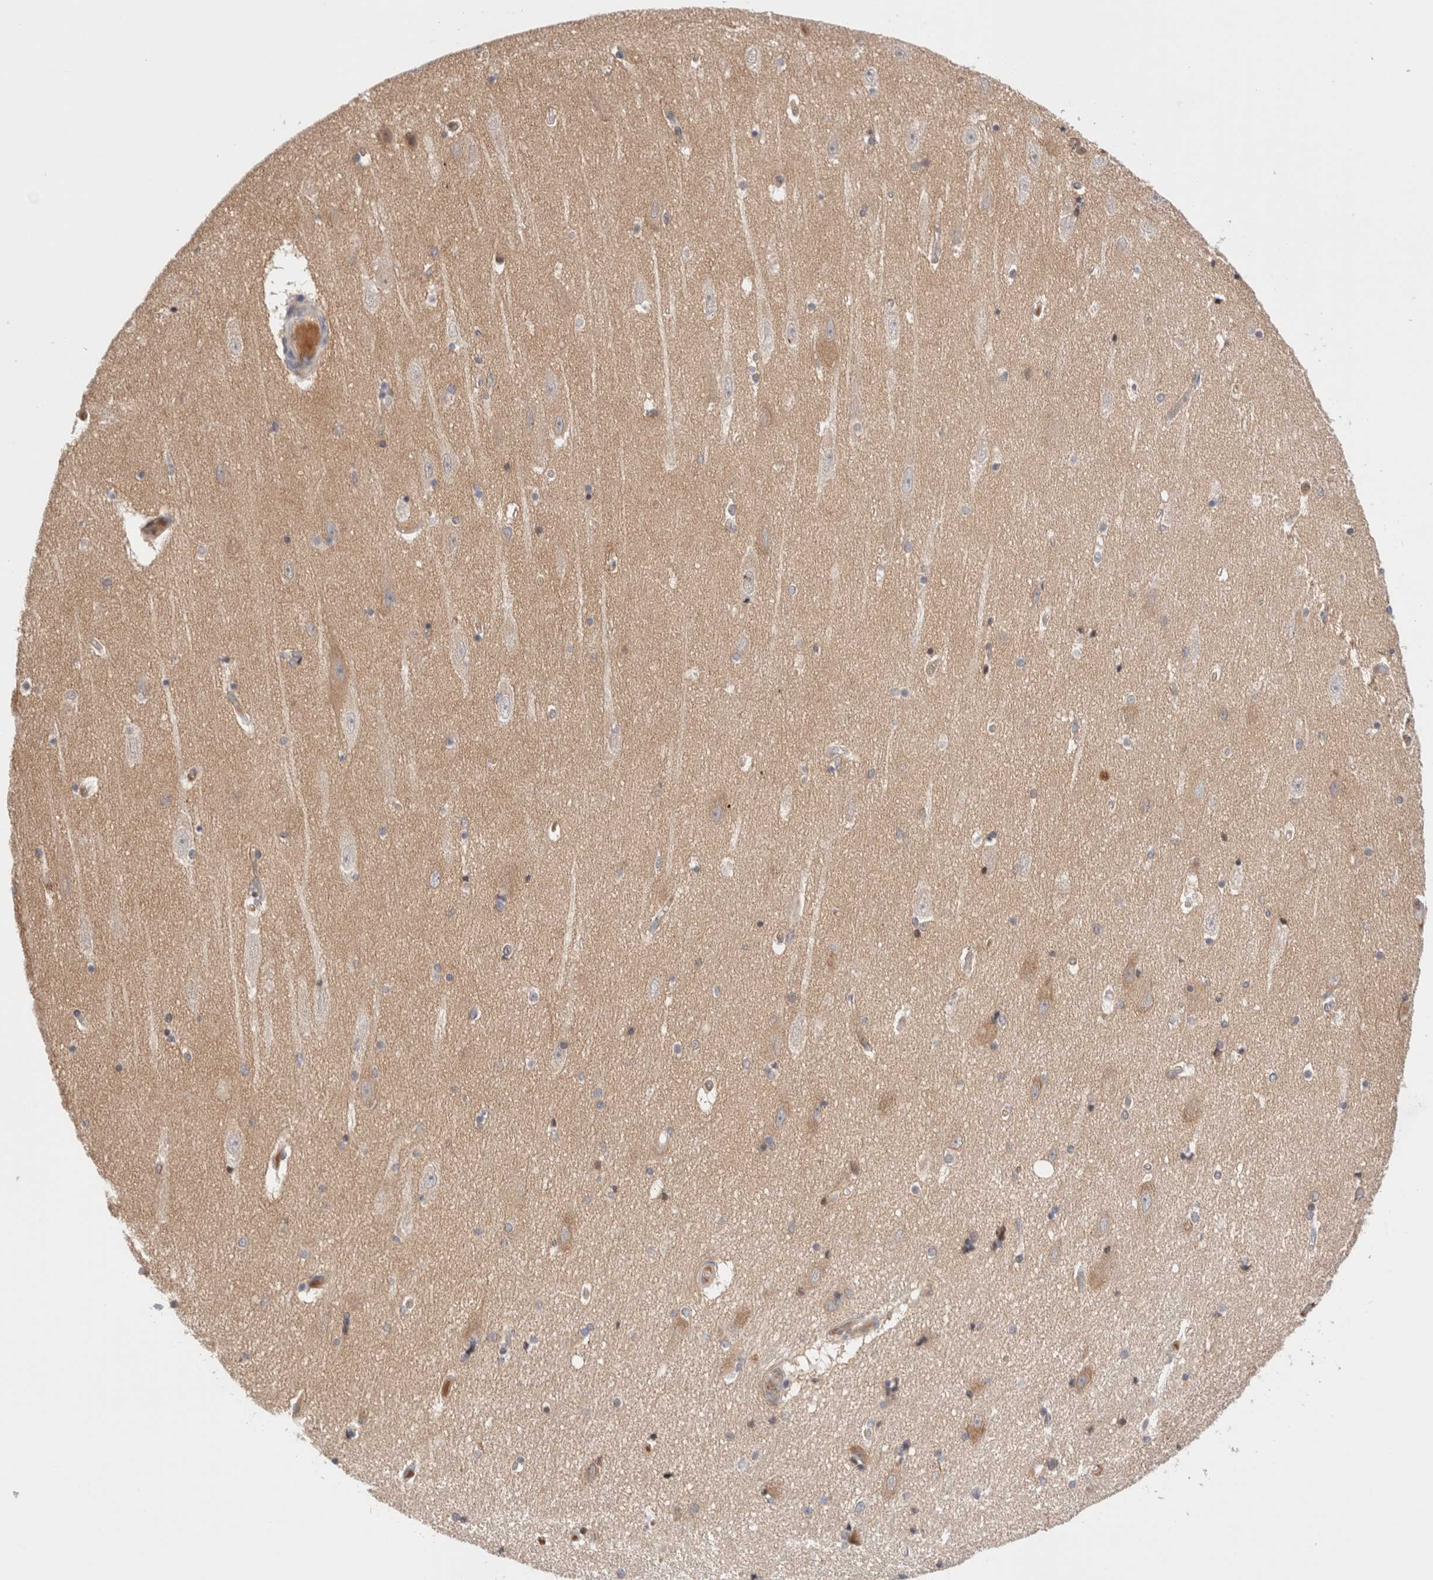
{"staining": {"intensity": "negative", "quantity": "none", "location": "none"}, "tissue": "hippocampus", "cell_type": "Glial cells", "image_type": "normal", "snomed": [{"axis": "morphology", "description": "Normal tissue, NOS"}, {"axis": "topography", "description": "Hippocampus"}], "caption": "Immunohistochemistry (IHC) of benign human hippocampus exhibits no positivity in glial cells. (DAB (3,3'-diaminobenzidine) immunohistochemistry (IHC) visualized using brightfield microscopy, high magnification).", "gene": "SIKE1", "patient": {"sex": "female", "age": 54}}